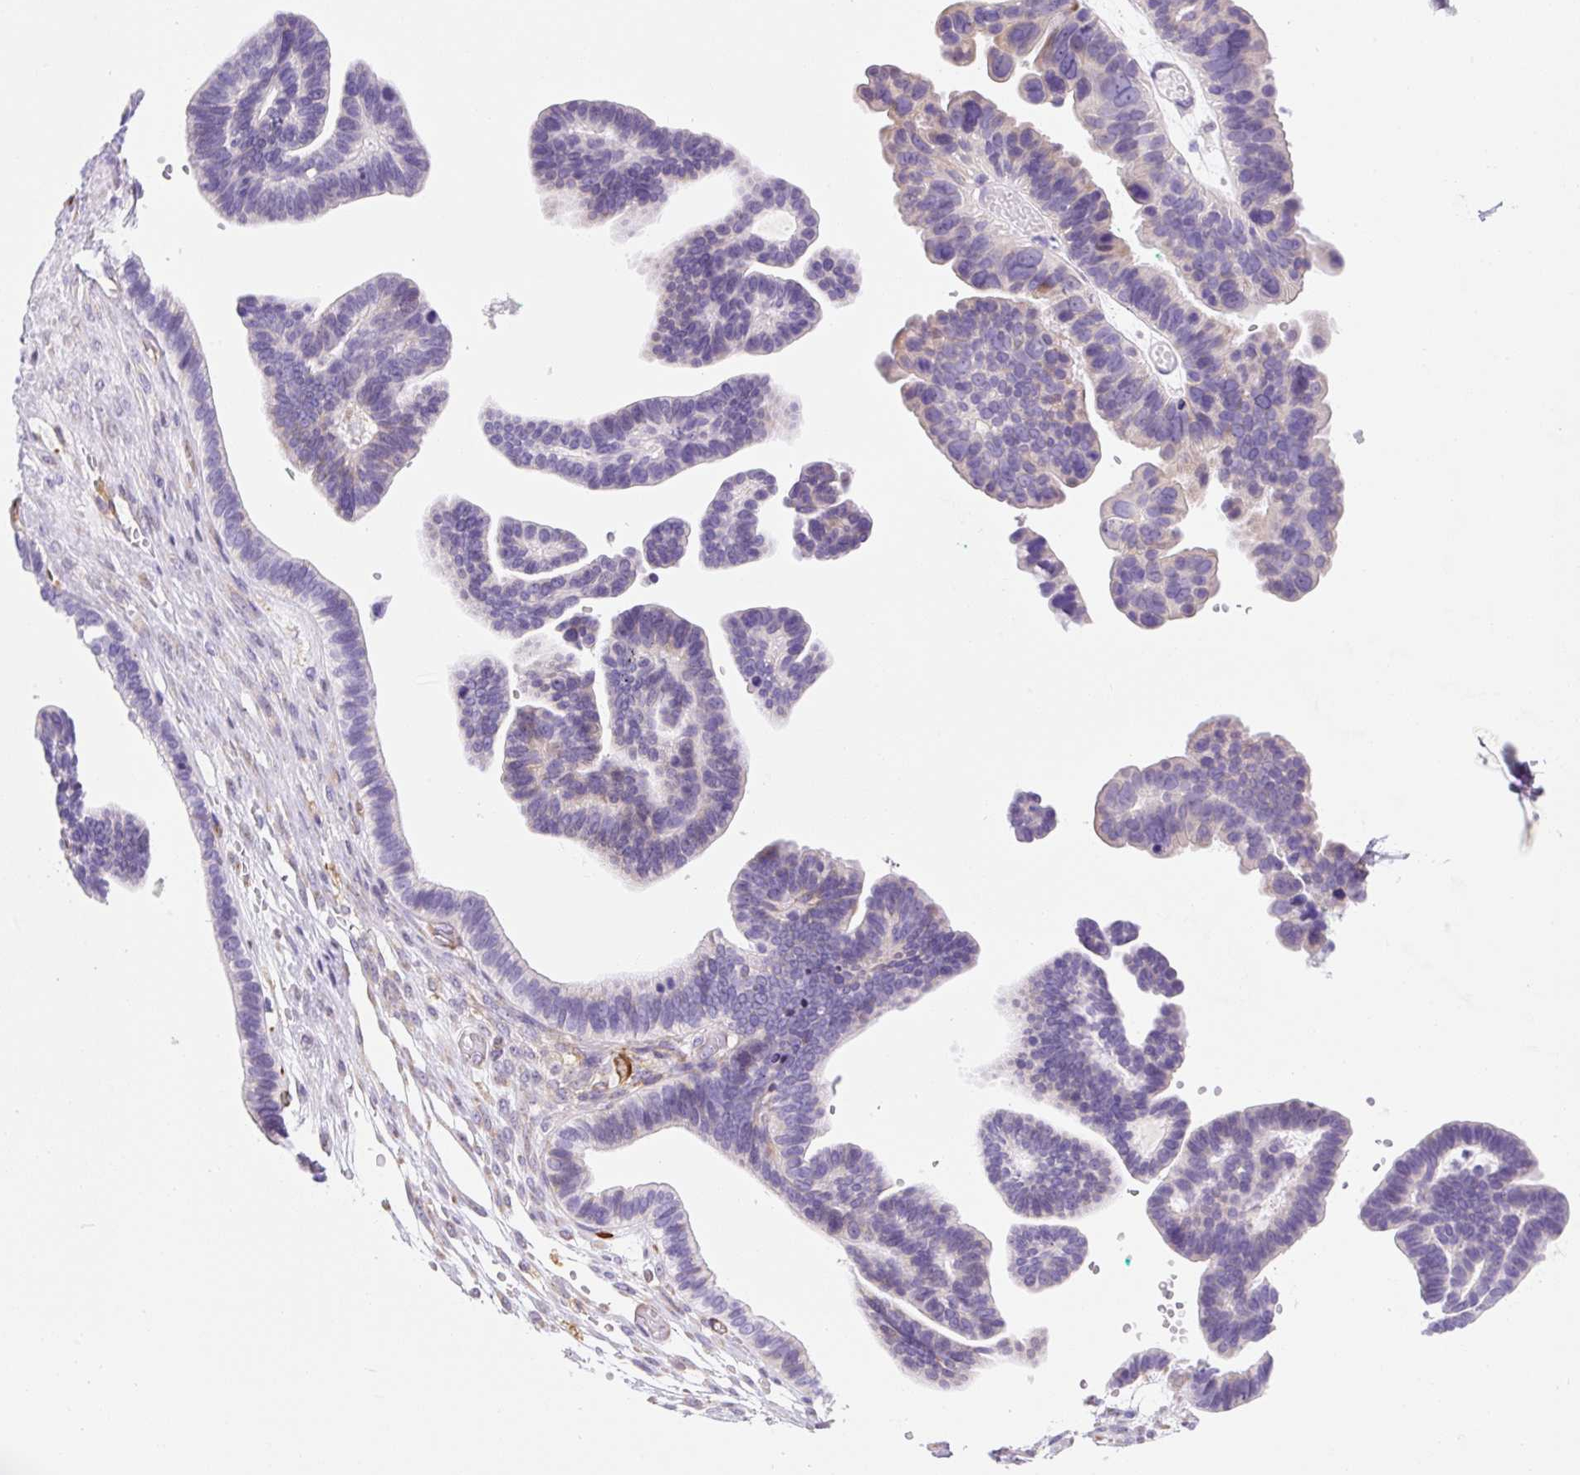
{"staining": {"intensity": "negative", "quantity": "none", "location": "none"}, "tissue": "ovarian cancer", "cell_type": "Tumor cells", "image_type": "cancer", "snomed": [{"axis": "morphology", "description": "Cystadenocarcinoma, serous, NOS"}, {"axis": "topography", "description": "Ovary"}], "caption": "Immunohistochemistry (IHC) micrograph of human ovarian cancer stained for a protein (brown), which displays no positivity in tumor cells.", "gene": "ASB4", "patient": {"sex": "female", "age": 56}}